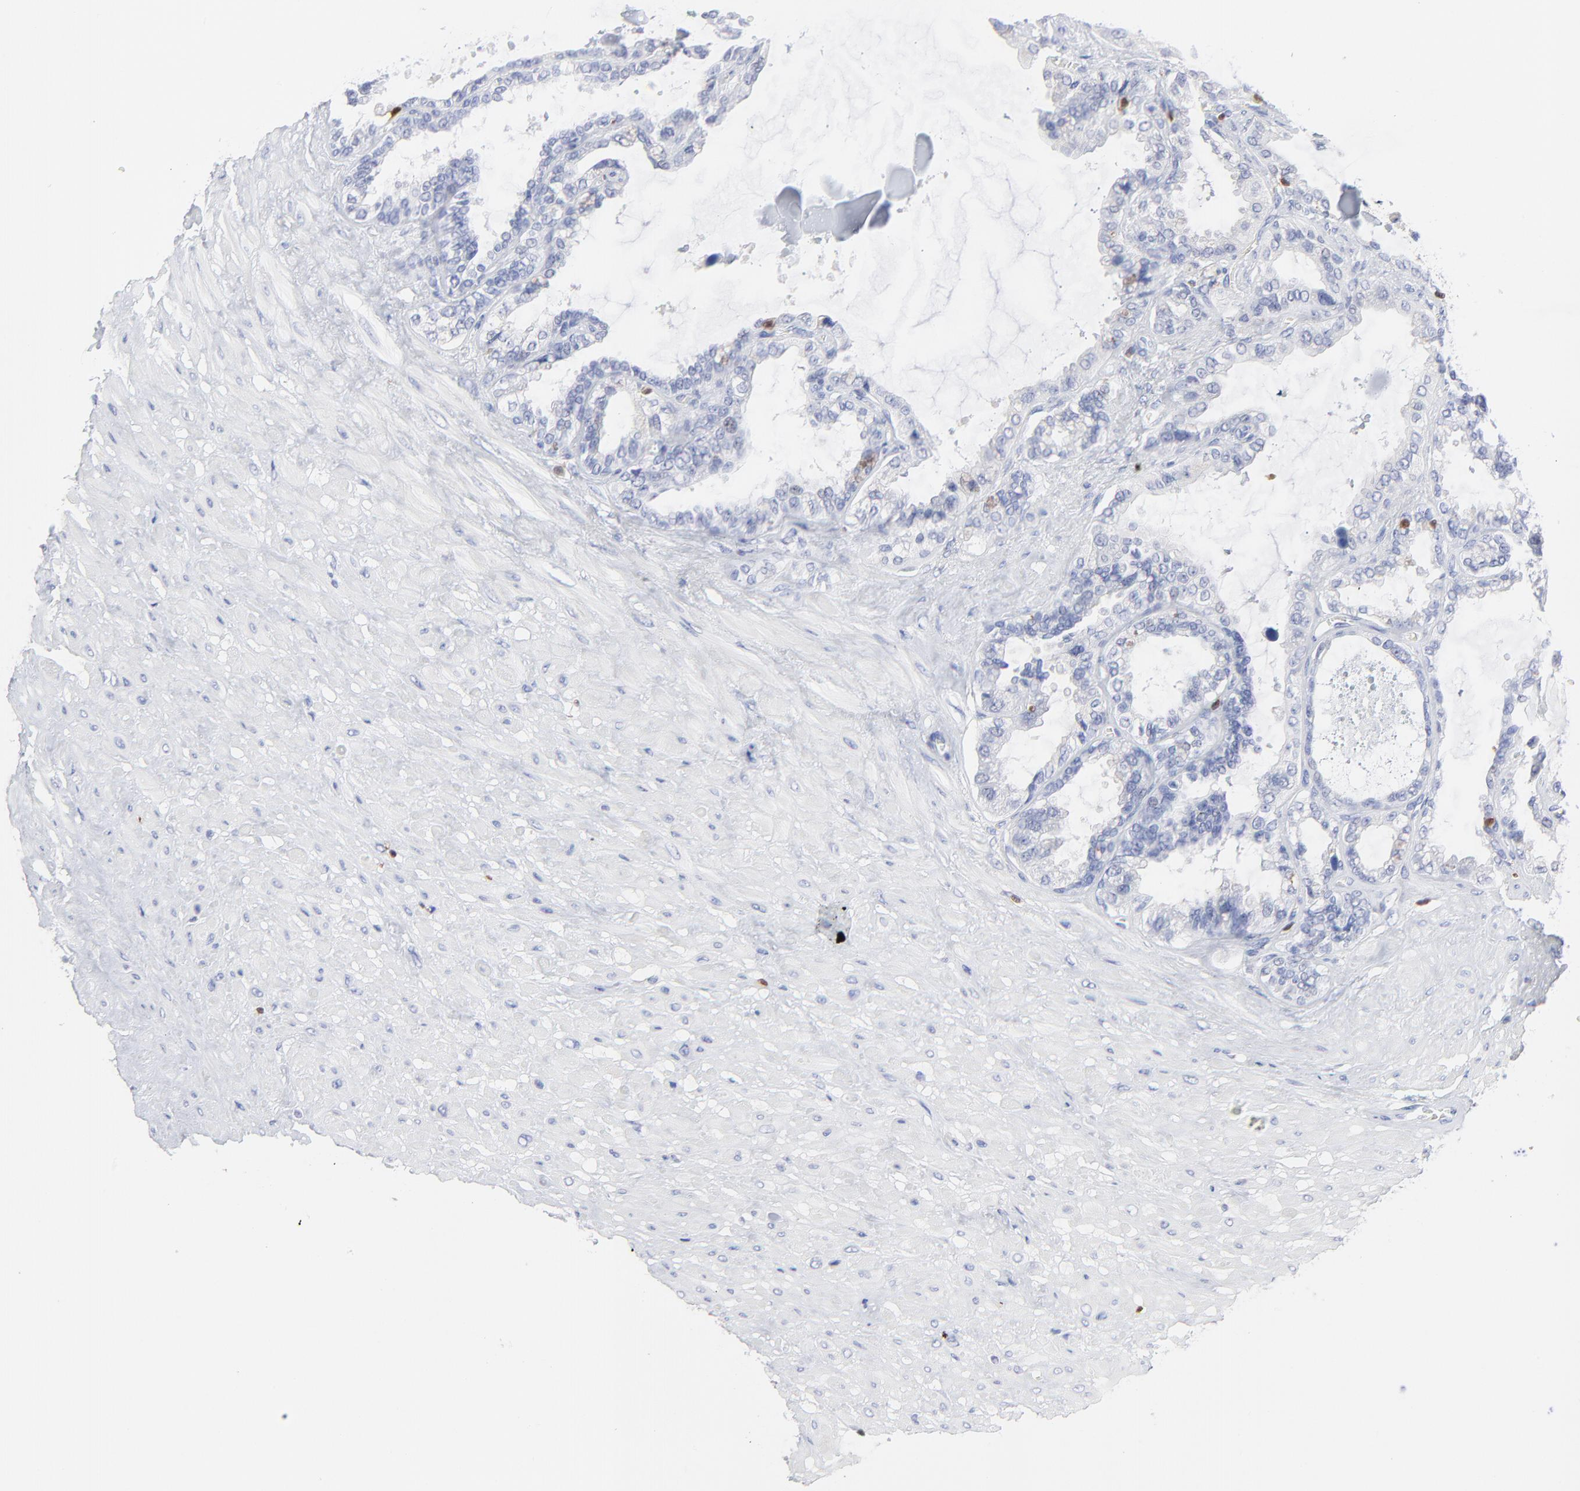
{"staining": {"intensity": "negative", "quantity": "none", "location": "none"}, "tissue": "seminal vesicle", "cell_type": "Glandular cells", "image_type": "normal", "snomed": [{"axis": "morphology", "description": "Normal tissue, NOS"}, {"axis": "morphology", "description": "Inflammation, NOS"}, {"axis": "topography", "description": "Urinary bladder"}, {"axis": "topography", "description": "Prostate"}, {"axis": "topography", "description": "Seminal veicle"}], "caption": "This photomicrograph is of unremarkable seminal vesicle stained with immunohistochemistry to label a protein in brown with the nuclei are counter-stained blue. There is no expression in glandular cells.", "gene": "ZAP70", "patient": {"sex": "male", "age": 82}}